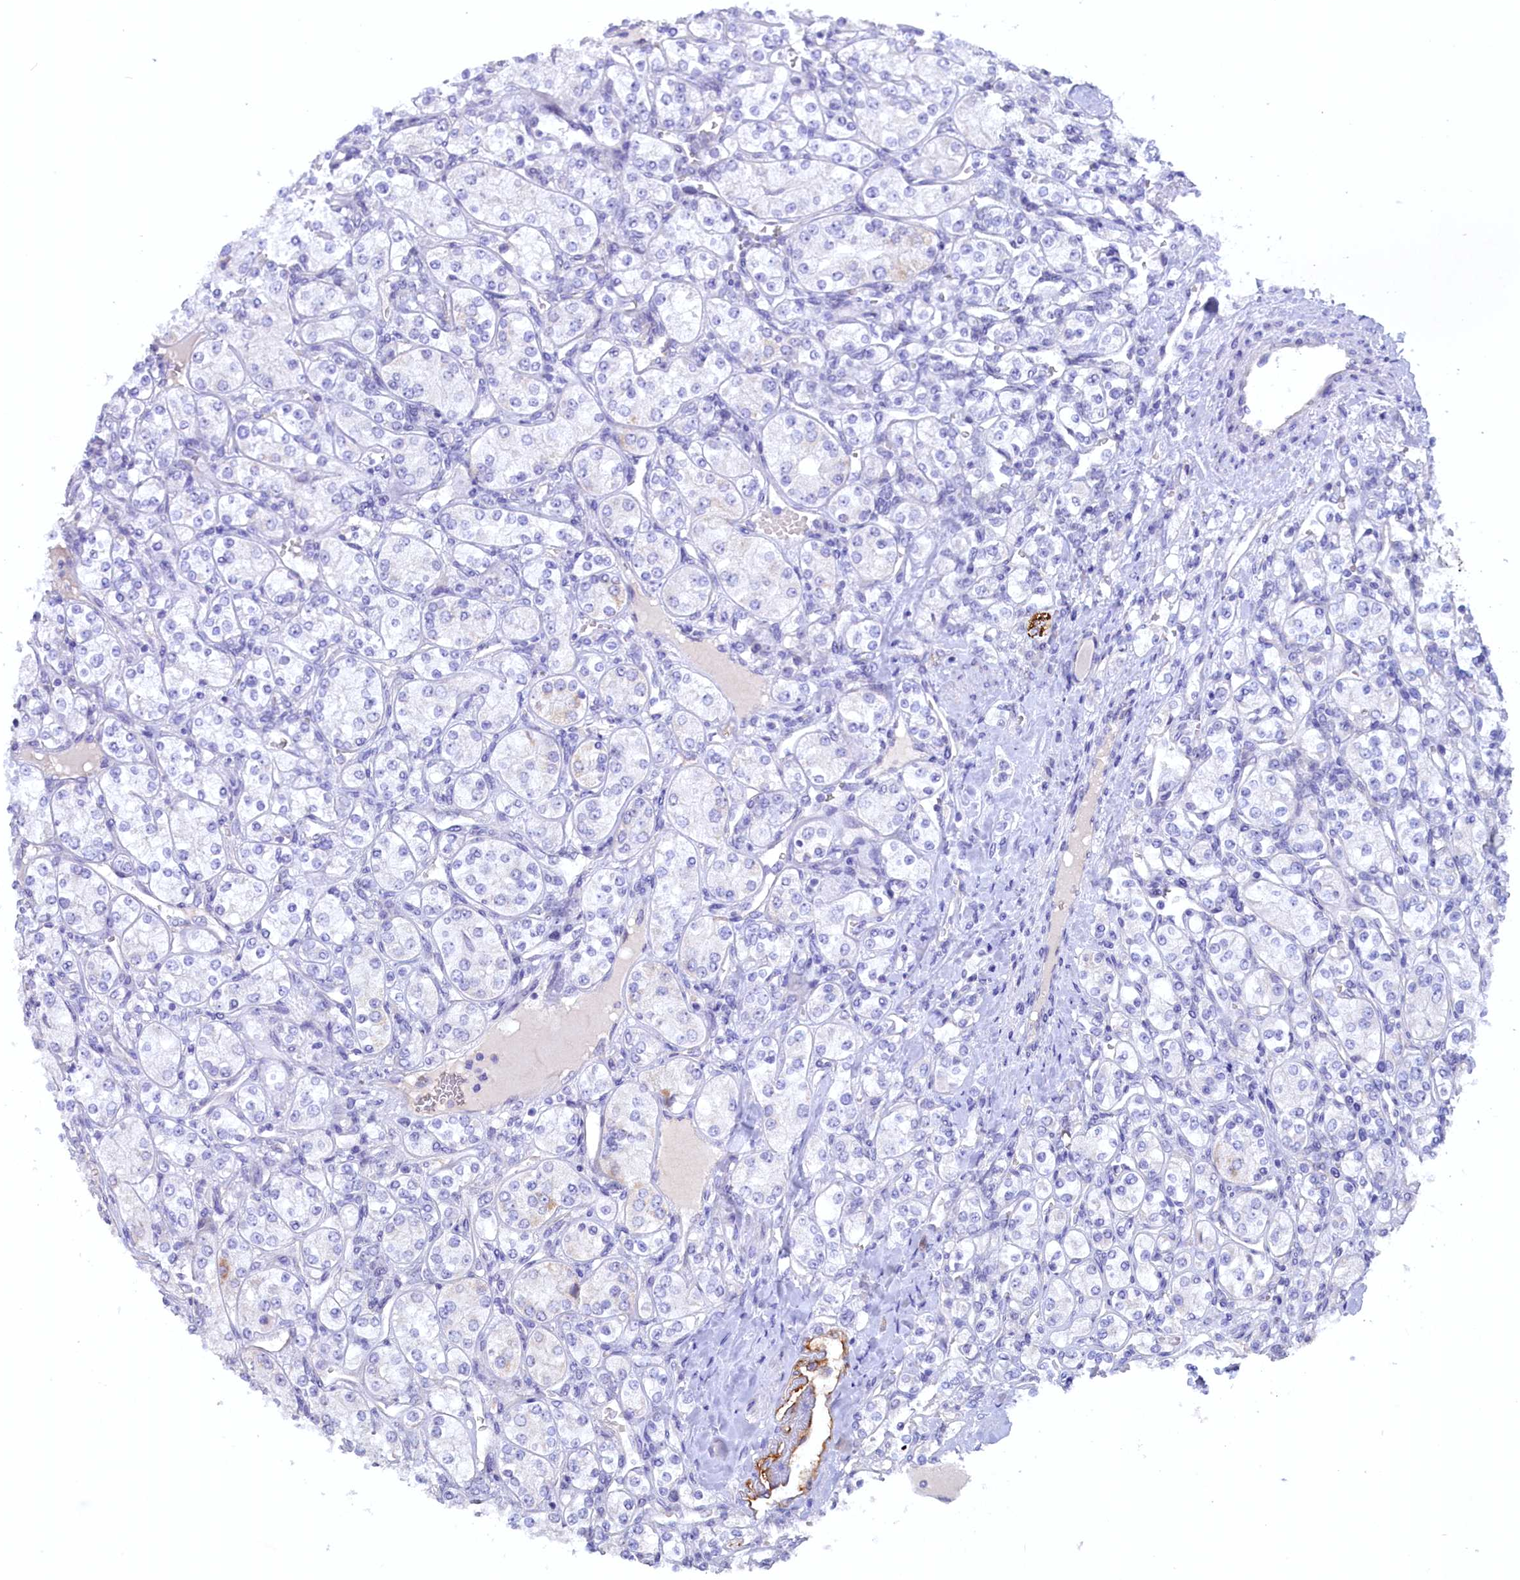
{"staining": {"intensity": "negative", "quantity": "none", "location": "none"}, "tissue": "renal cancer", "cell_type": "Tumor cells", "image_type": "cancer", "snomed": [{"axis": "morphology", "description": "Adenocarcinoma, NOS"}, {"axis": "topography", "description": "Kidney"}], "caption": "Protein analysis of renal cancer shows no significant staining in tumor cells.", "gene": "ZSWIM4", "patient": {"sex": "male", "age": 77}}